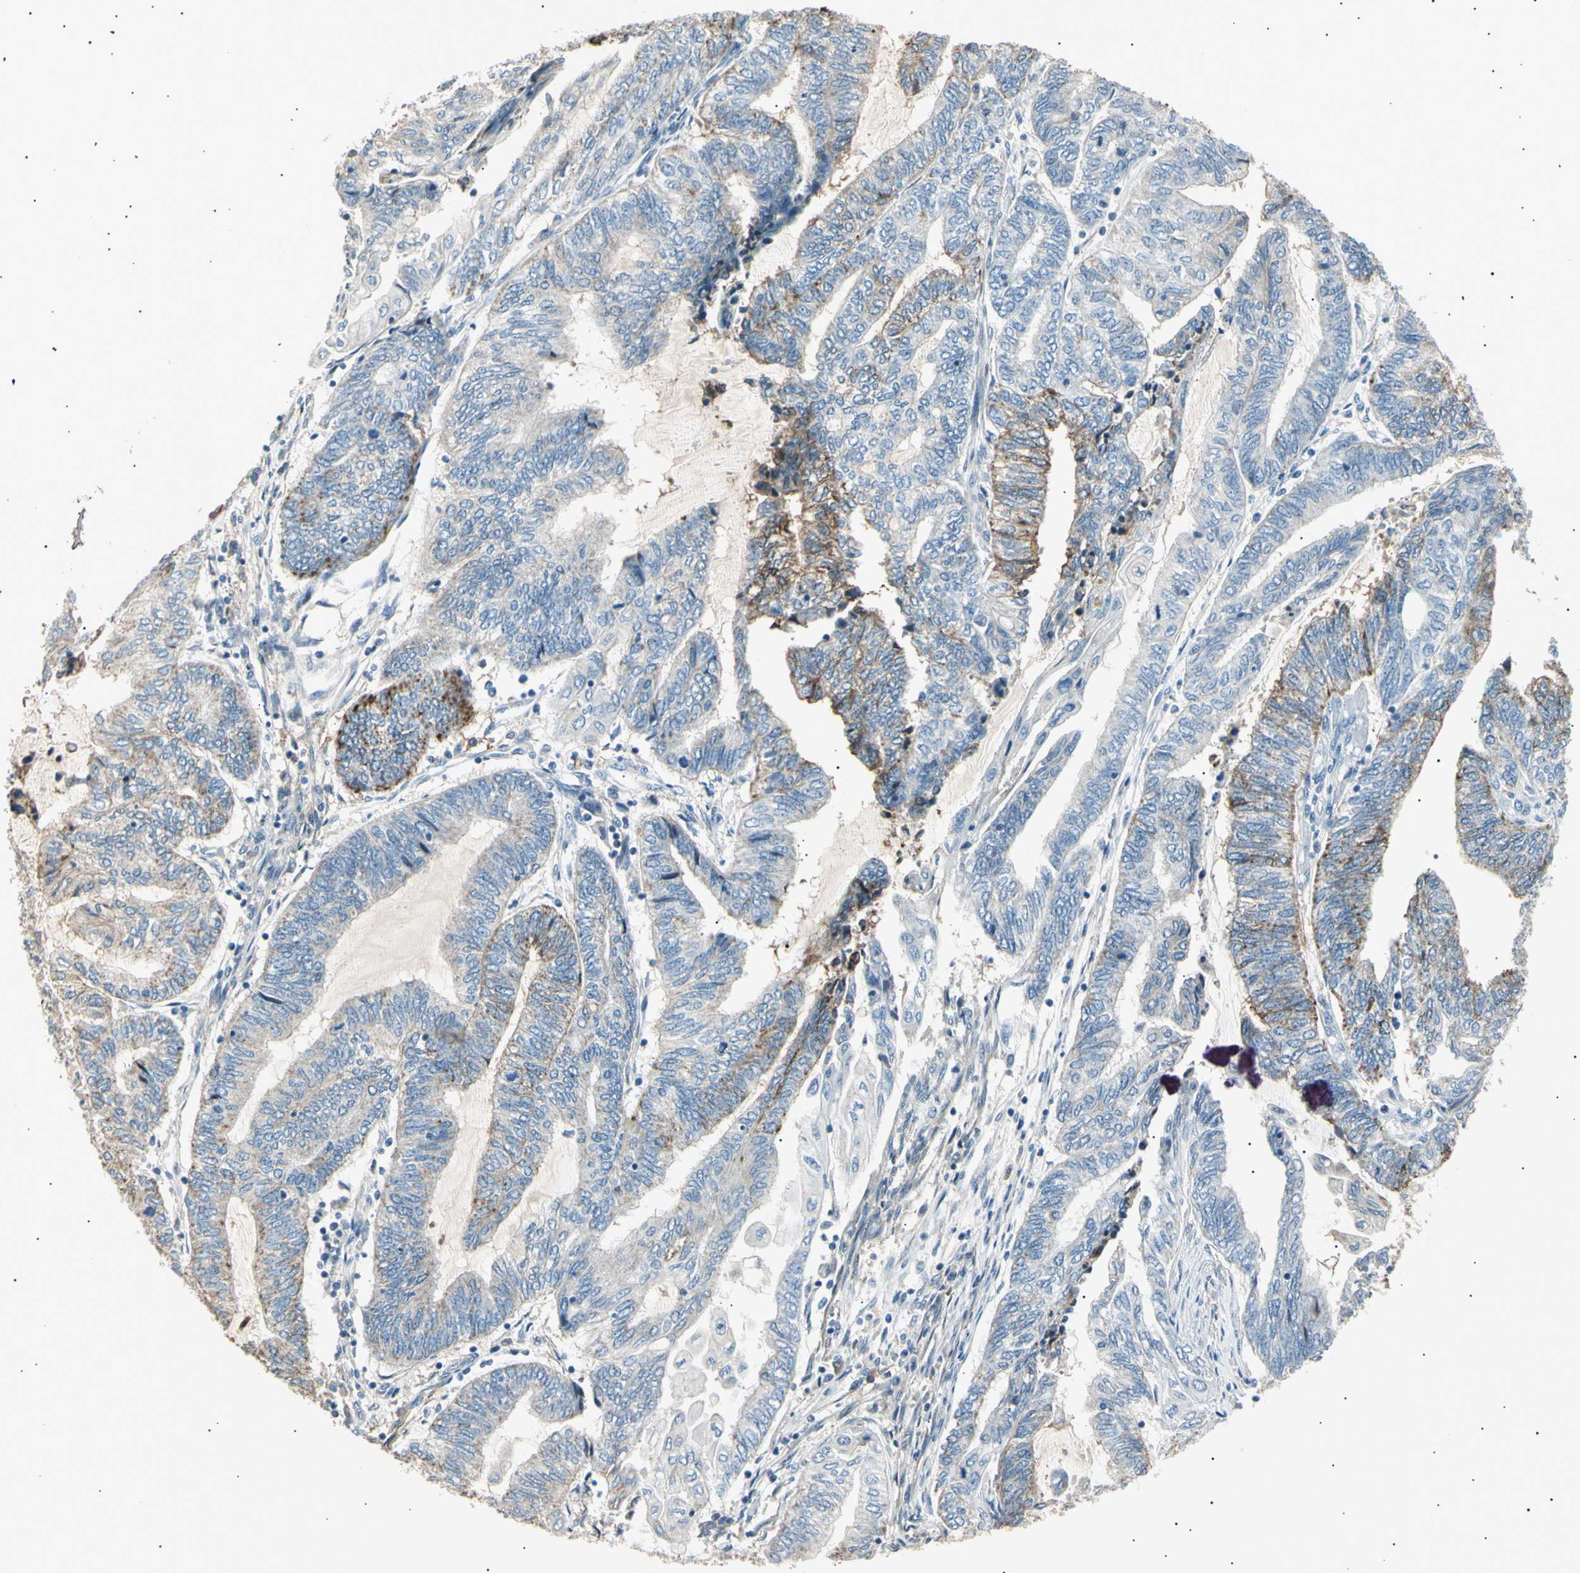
{"staining": {"intensity": "moderate", "quantity": "<25%", "location": "cytoplasmic/membranous"}, "tissue": "endometrial cancer", "cell_type": "Tumor cells", "image_type": "cancer", "snomed": [{"axis": "morphology", "description": "Adenocarcinoma, NOS"}, {"axis": "topography", "description": "Uterus"}, {"axis": "topography", "description": "Endometrium"}], "caption": "This is a photomicrograph of immunohistochemistry staining of endometrial cancer, which shows moderate expression in the cytoplasmic/membranous of tumor cells.", "gene": "LHPP", "patient": {"sex": "female", "age": 70}}